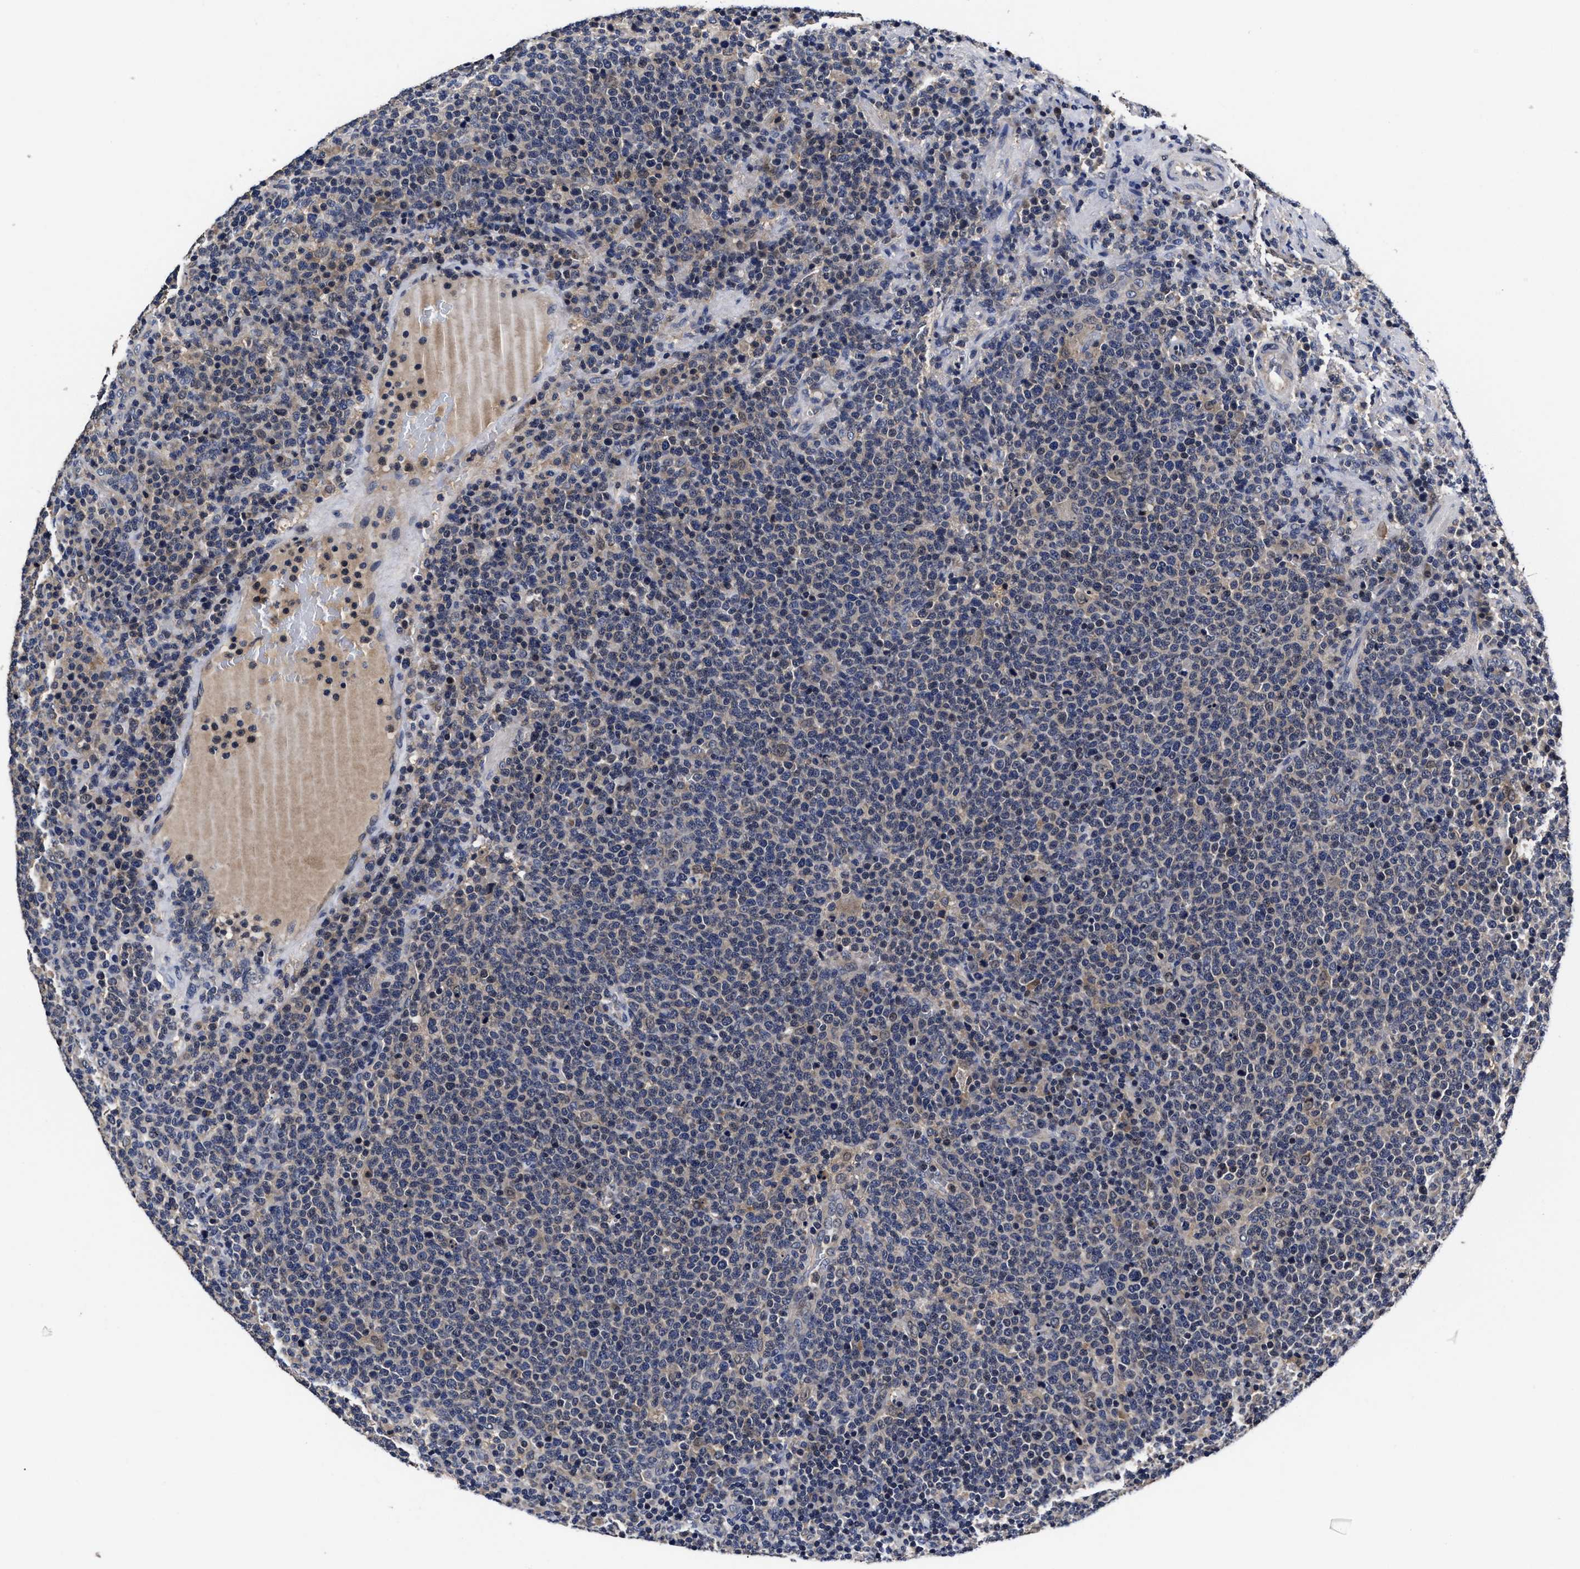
{"staining": {"intensity": "weak", "quantity": "<25%", "location": "nuclear"}, "tissue": "lymphoma", "cell_type": "Tumor cells", "image_type": "cancer", "snomed": [{"axis": "morphology", "description": "Malignant lymphoma, non-Hodgkin's type, High grade"}, {"axis": "topography", "description": "Lymph node"}], "caption": "The photomicrograph shows no significant staining in tumor cells of malignant lymphoma, non-Hodgkin's type (high-grade).", "gene": "SOCS5", "patient": {"sex": "male", "age": 61}}